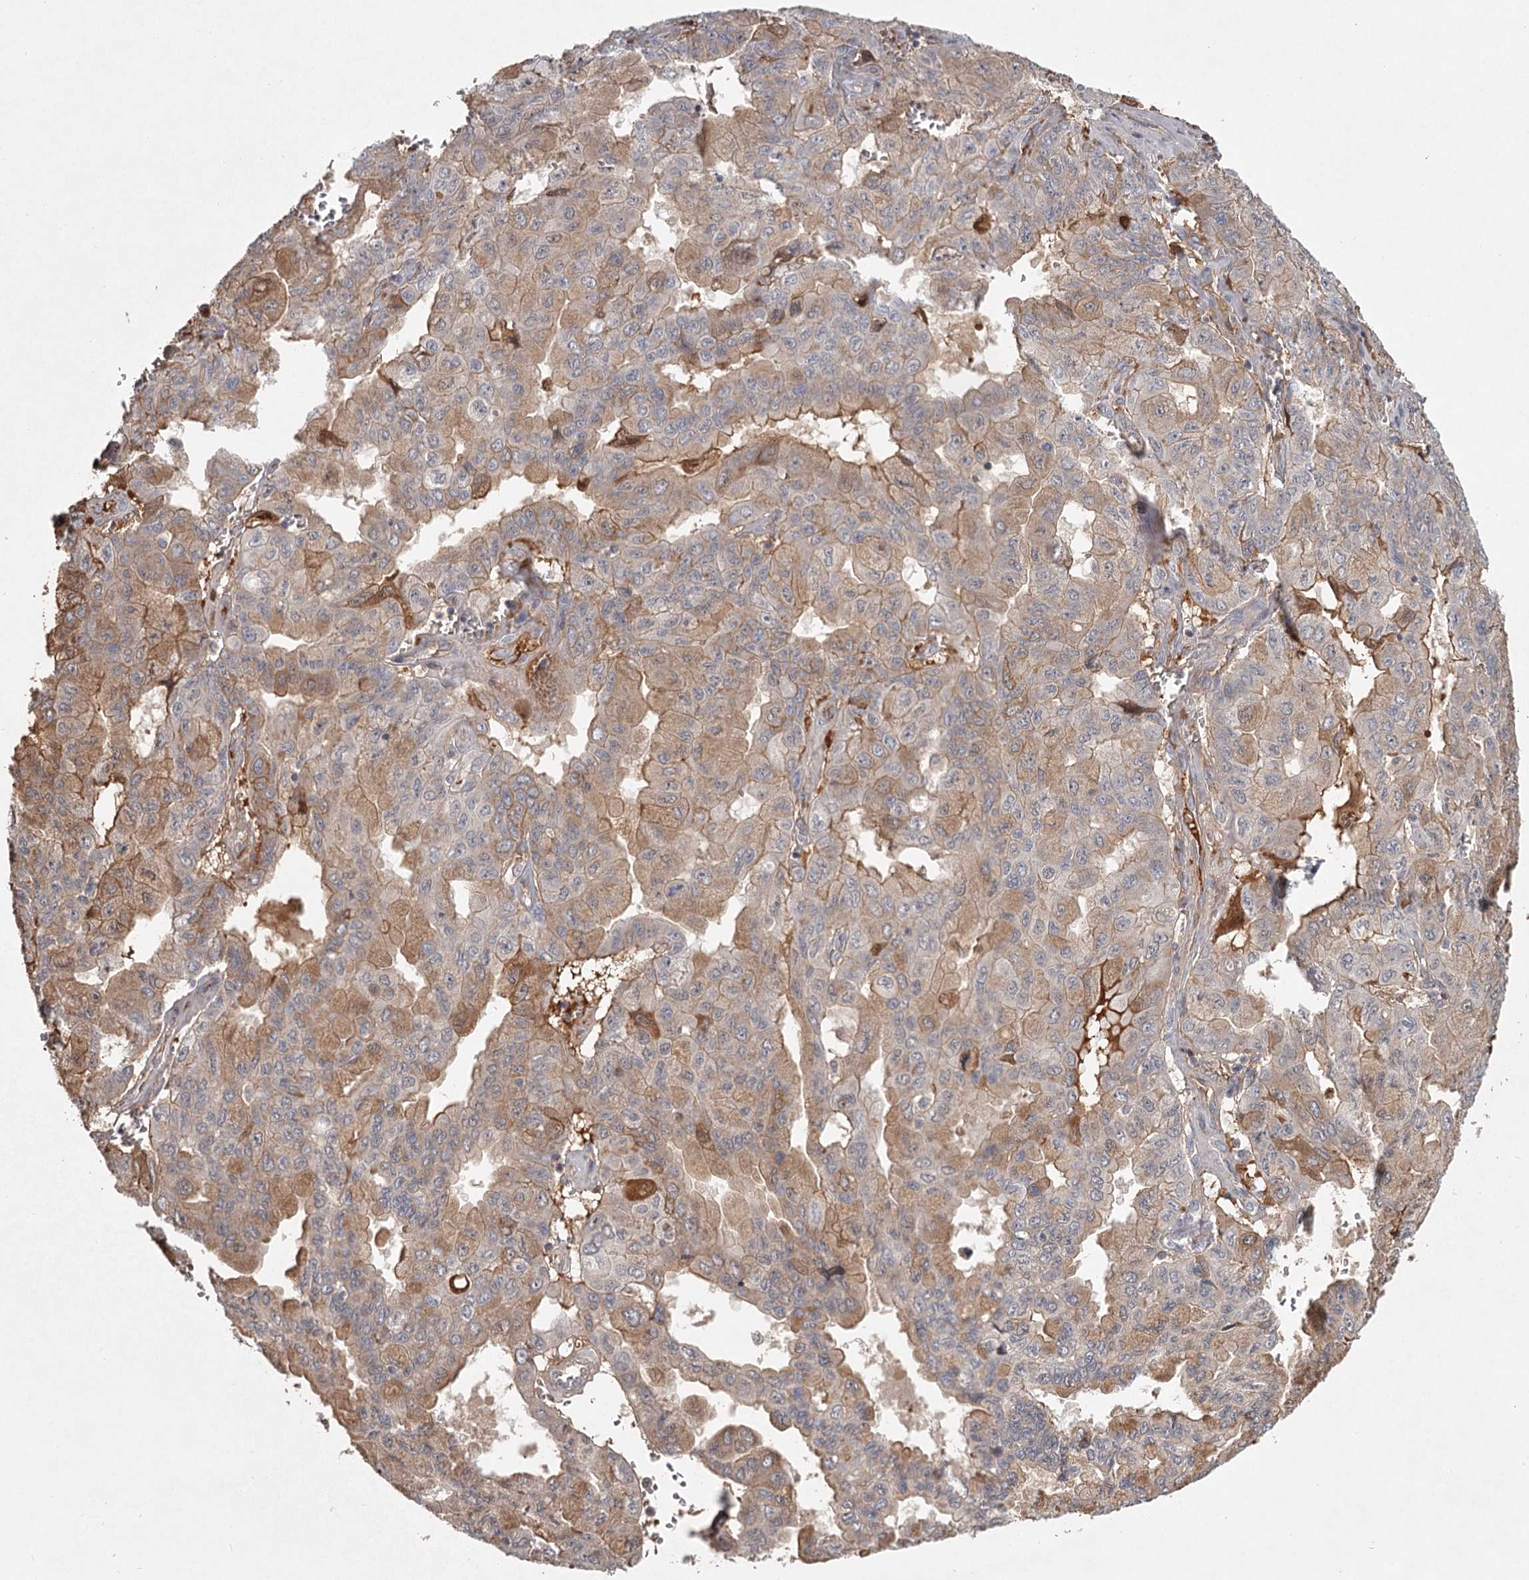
{"staining": {"intensity": "moderate", "quantity": "<25%", "location": "cytoplasmic/membranous"}, "tissue": "pancreatic cancer", "cell_type": "Tumor cells", "image_type": "cancer", "snomed": [{"axis": "morphology", "description": "Adenocarcinoma, NOS"}, {"axis": "topography", "description": "Pancreas"}], "caption": "Brown immunohistochemical staining in adenocarcinoma (pancreatic) demonstrates moderate cytoplasmic/membranous staining in about <25% of tumor cells. The staining was performed using DAB, with brown indicating positive protein expression. Nuclei are stained blue with hematoxylin.", "gene": "DHRS9", "patient": {"sex": "male", "age": 51}}